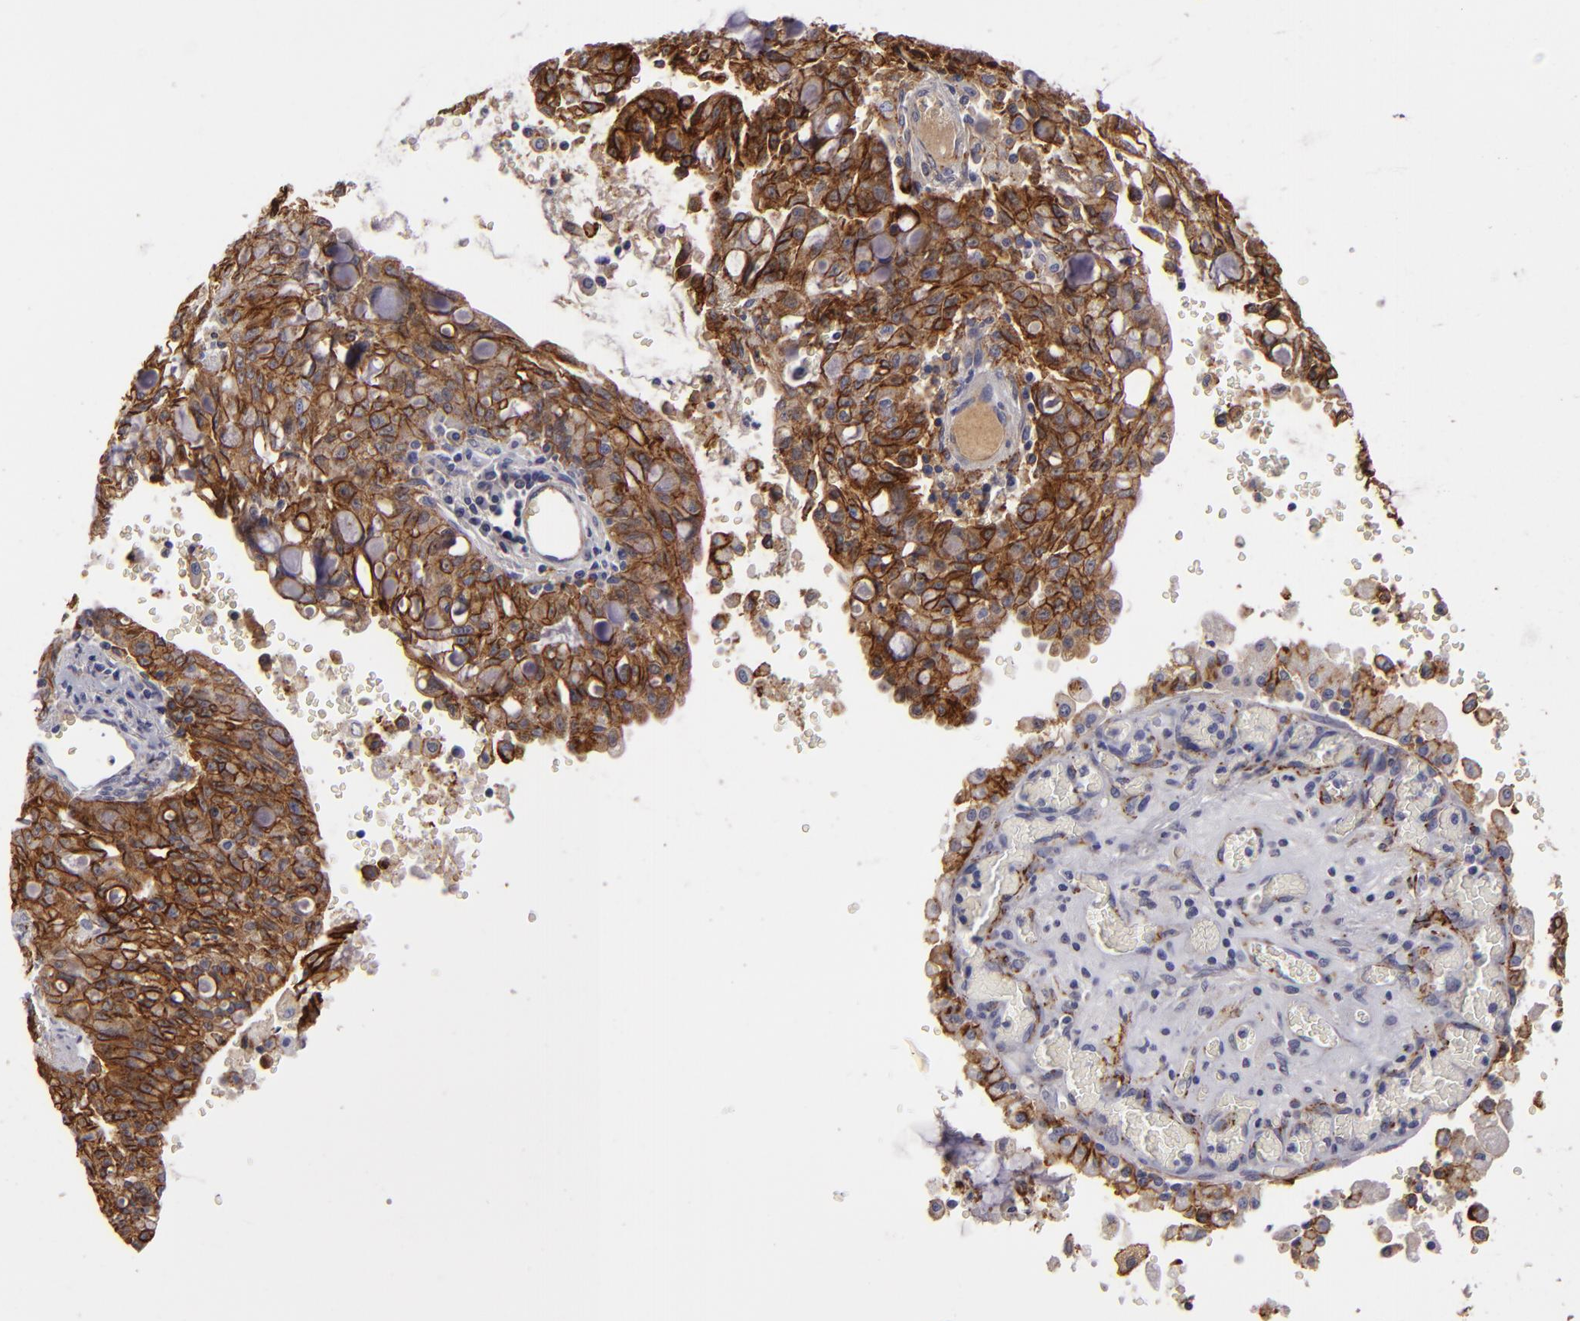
{"staining": {"intensity": "strong", "quantity": ">75%", "location": "cytoplasmic/membranous"}, "tissue": "lung cancer", "cell_type": "Tumor cells", "image_type": "cancer", "snomed": [{"axis": "morphology", "description": "Adenocarcinoma, NOS"}, {"axis": "topography", "description": "Lung"}], "caption": "High-power microscopy captured an IHC histopathology image of lung cancer (adenocarcinoma), revealing strong cytoplasmic/membranous staining in about >75% of tumor cells. Nuclei are stained in blue.", "gene": "ALCAM", "patient": {"sex": "female", "age": 44}}